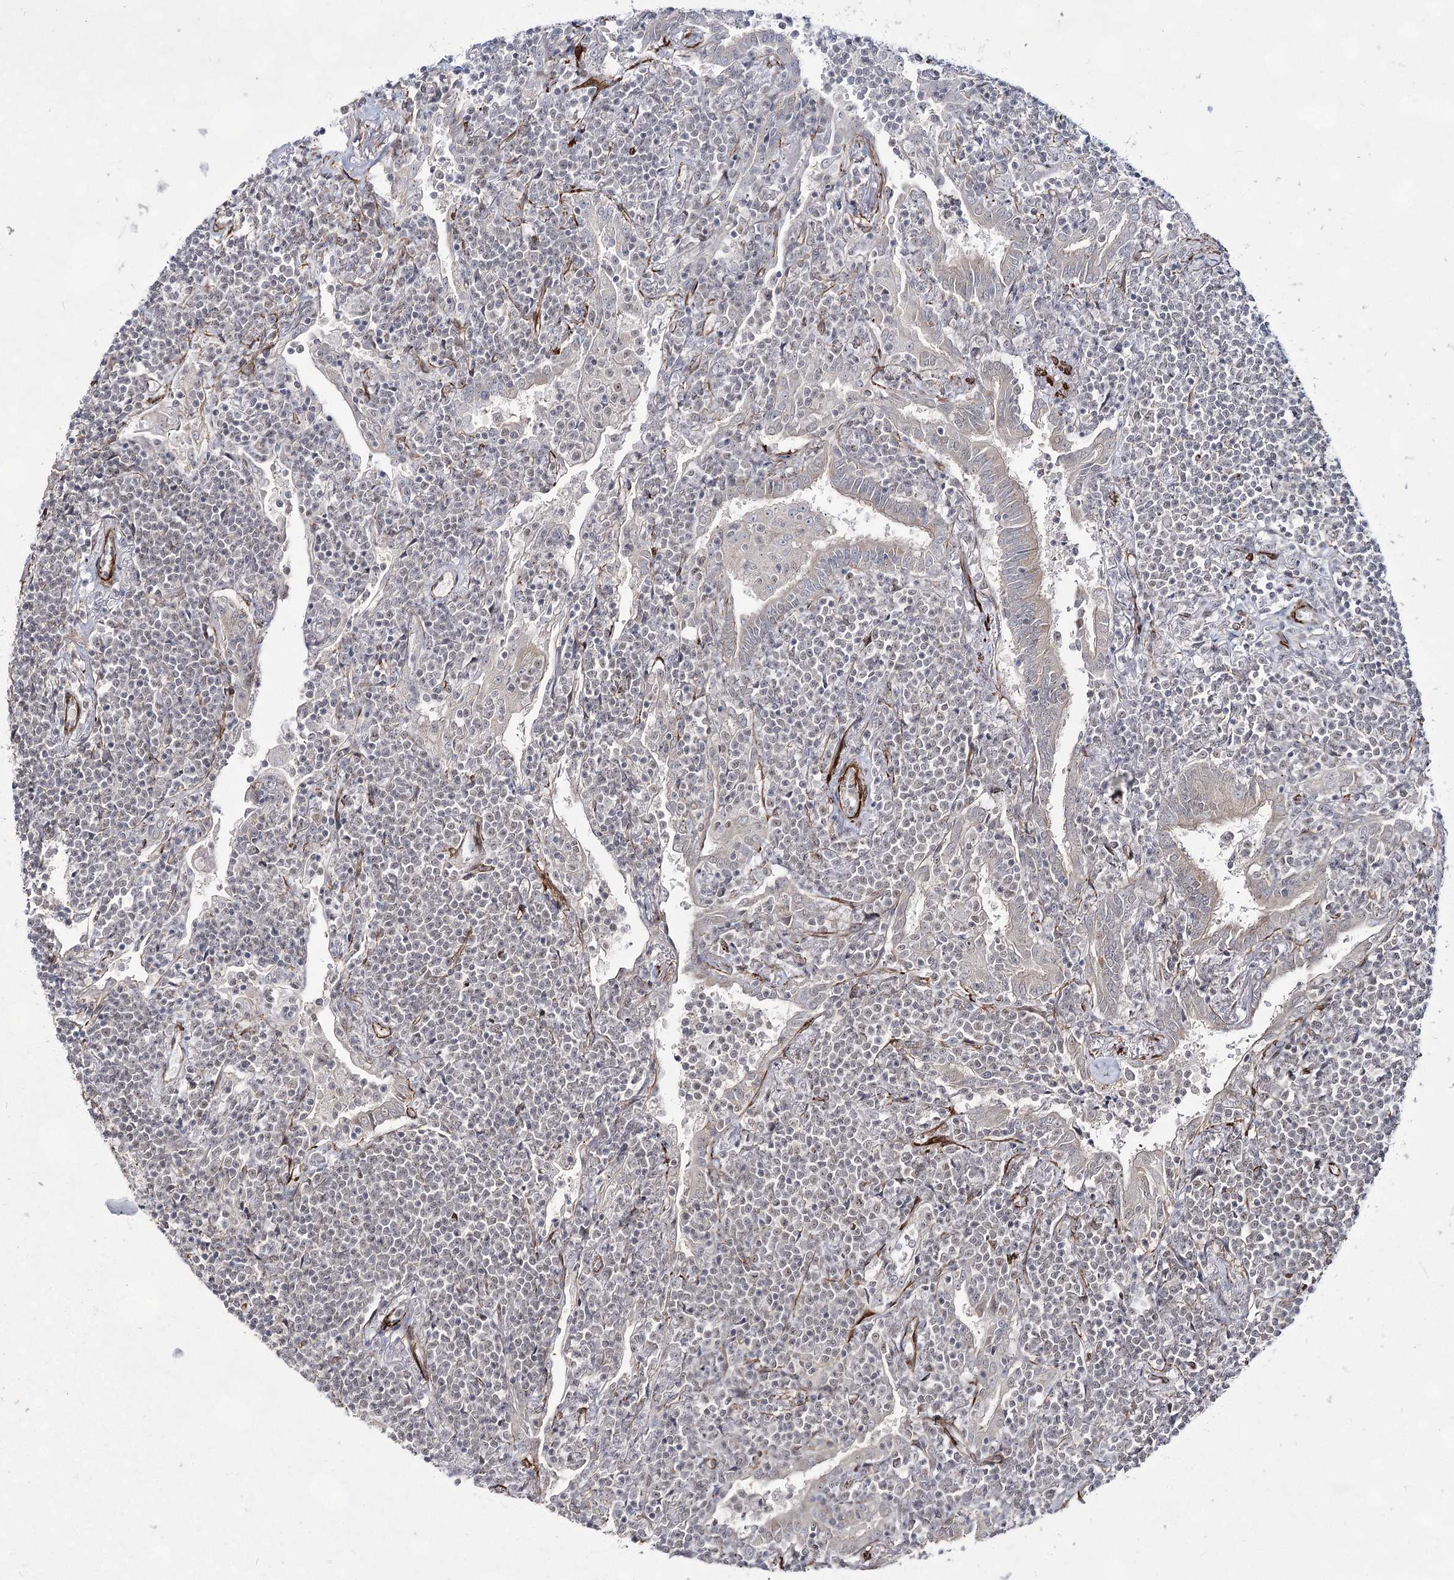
{"staining": {"intensity": "negative", "quantity": "none", "location": "none"}, "tissue": "lymphoma", "cell_type": "Tumor cells", "image_type": "cancer", "snomed": [{"axis": "morphology", "description": "Malignant lymphoma, non-Hodgkin's type, Low grade"}, {"axis": "topography", "description": "Lung"}], "caption": "High magnification brightfield microscopy of lymphoma stained with DAB (brown) and counterstained with hematoxylin (blue): tumor cells show no significant expression. (Brightfield microscopy of DAB IHC at high magnification).", "gene": "CWF19L1", "patient": {"sex": "female", "age": 71}}